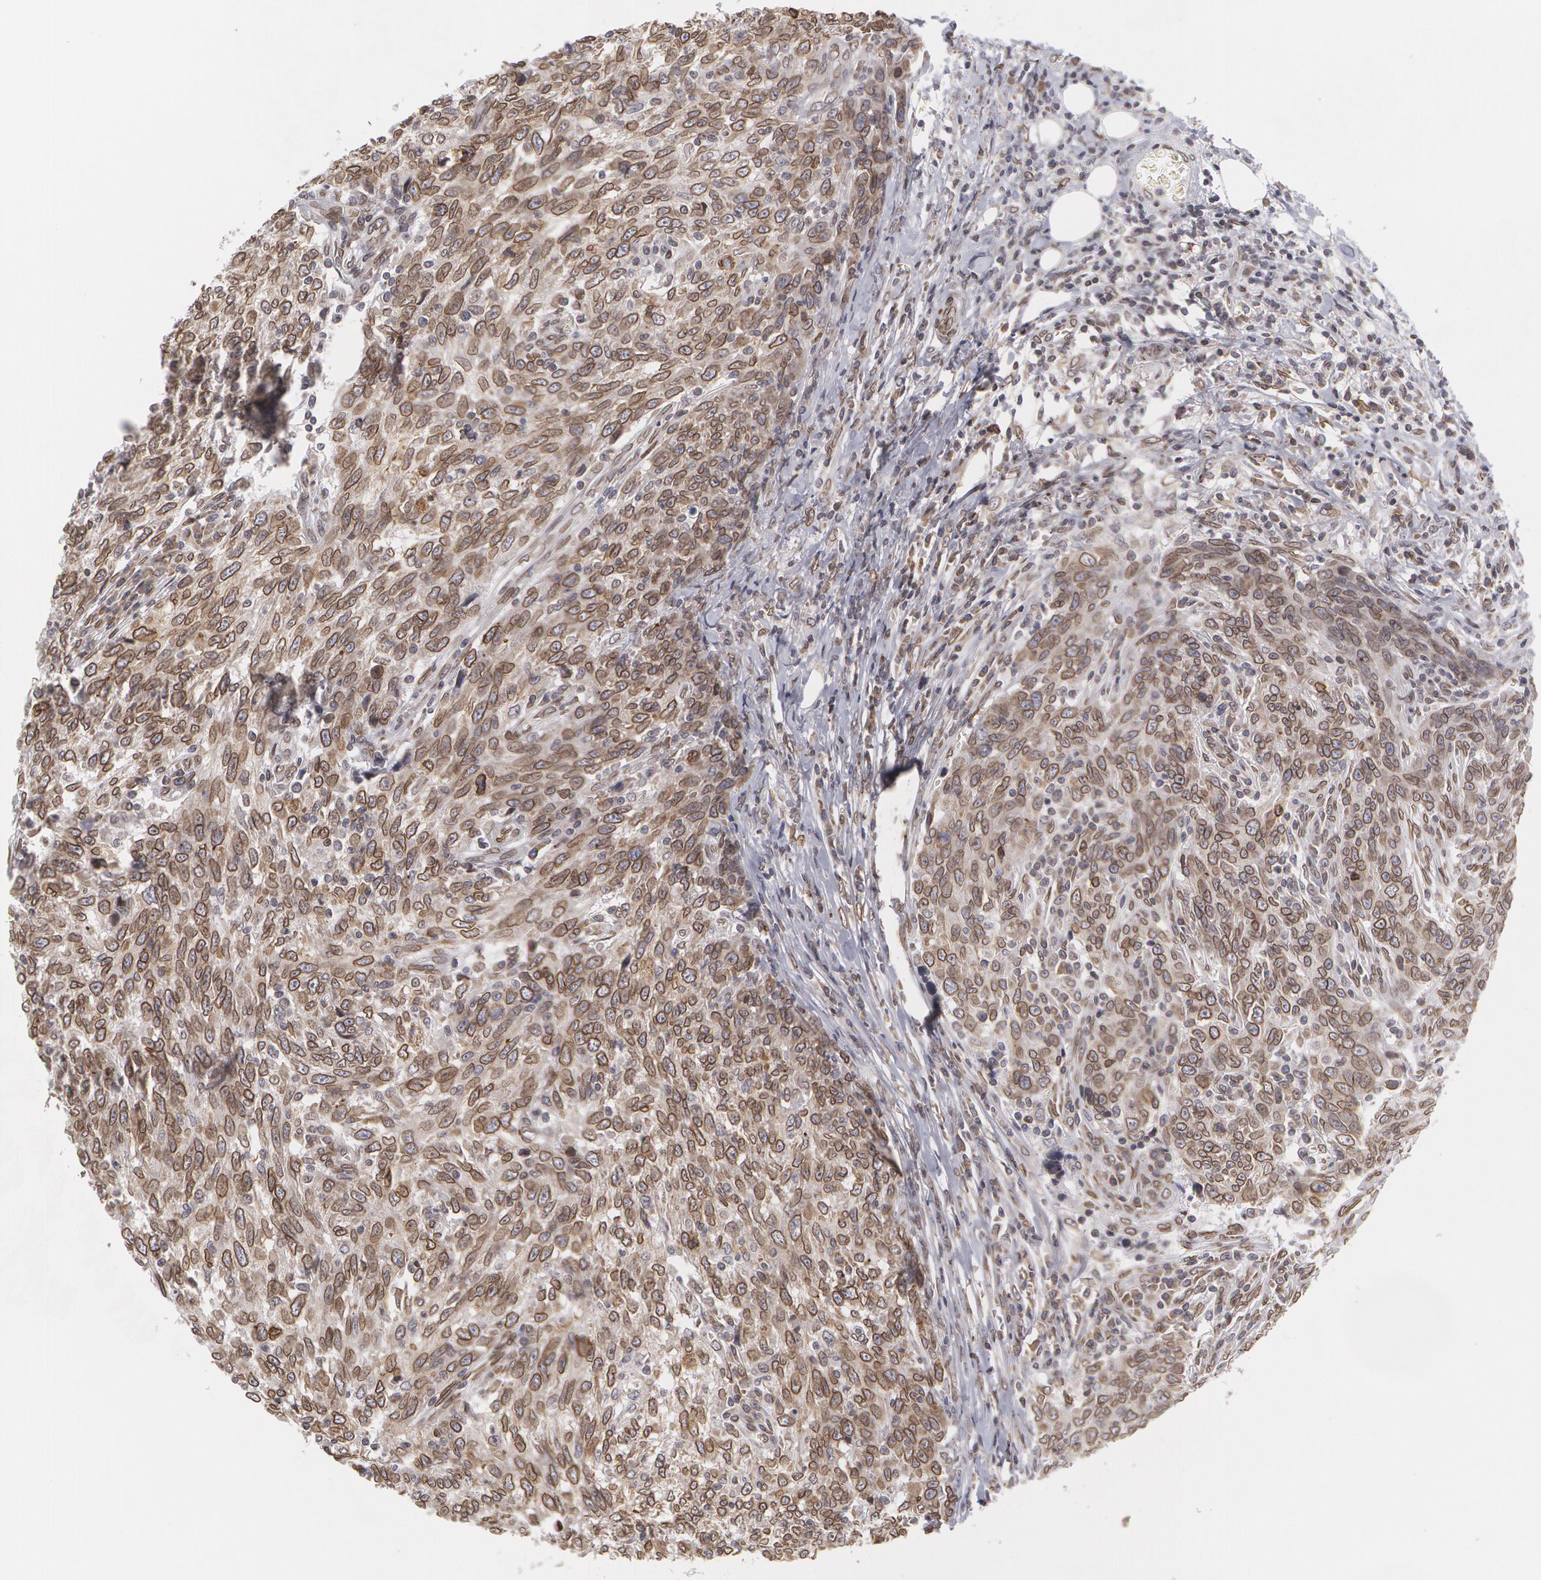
{"staining": {"intensity": "moderate", "quantity": ">75%", "location": "nuclear"}, "tissue": "breast cancer", "cell_type": "Tumor cells", "image_type": "cancer", "snomed": [{"axis": "morphology", "description": "Duct carcinoma"}, {"axis": "topography", "description": "Breast"}], "caption": "High-magnification brightfield microscopy of infiltrating ductal carcinoma (breast) stained with DAB (brown) and counterstained with hematoxylin (blue). tumor cells exhibit moderate nuclear expression is identified in about>75% of cells.", "gene": "EMD", "patient": {"sex": "female", "age": 50}}